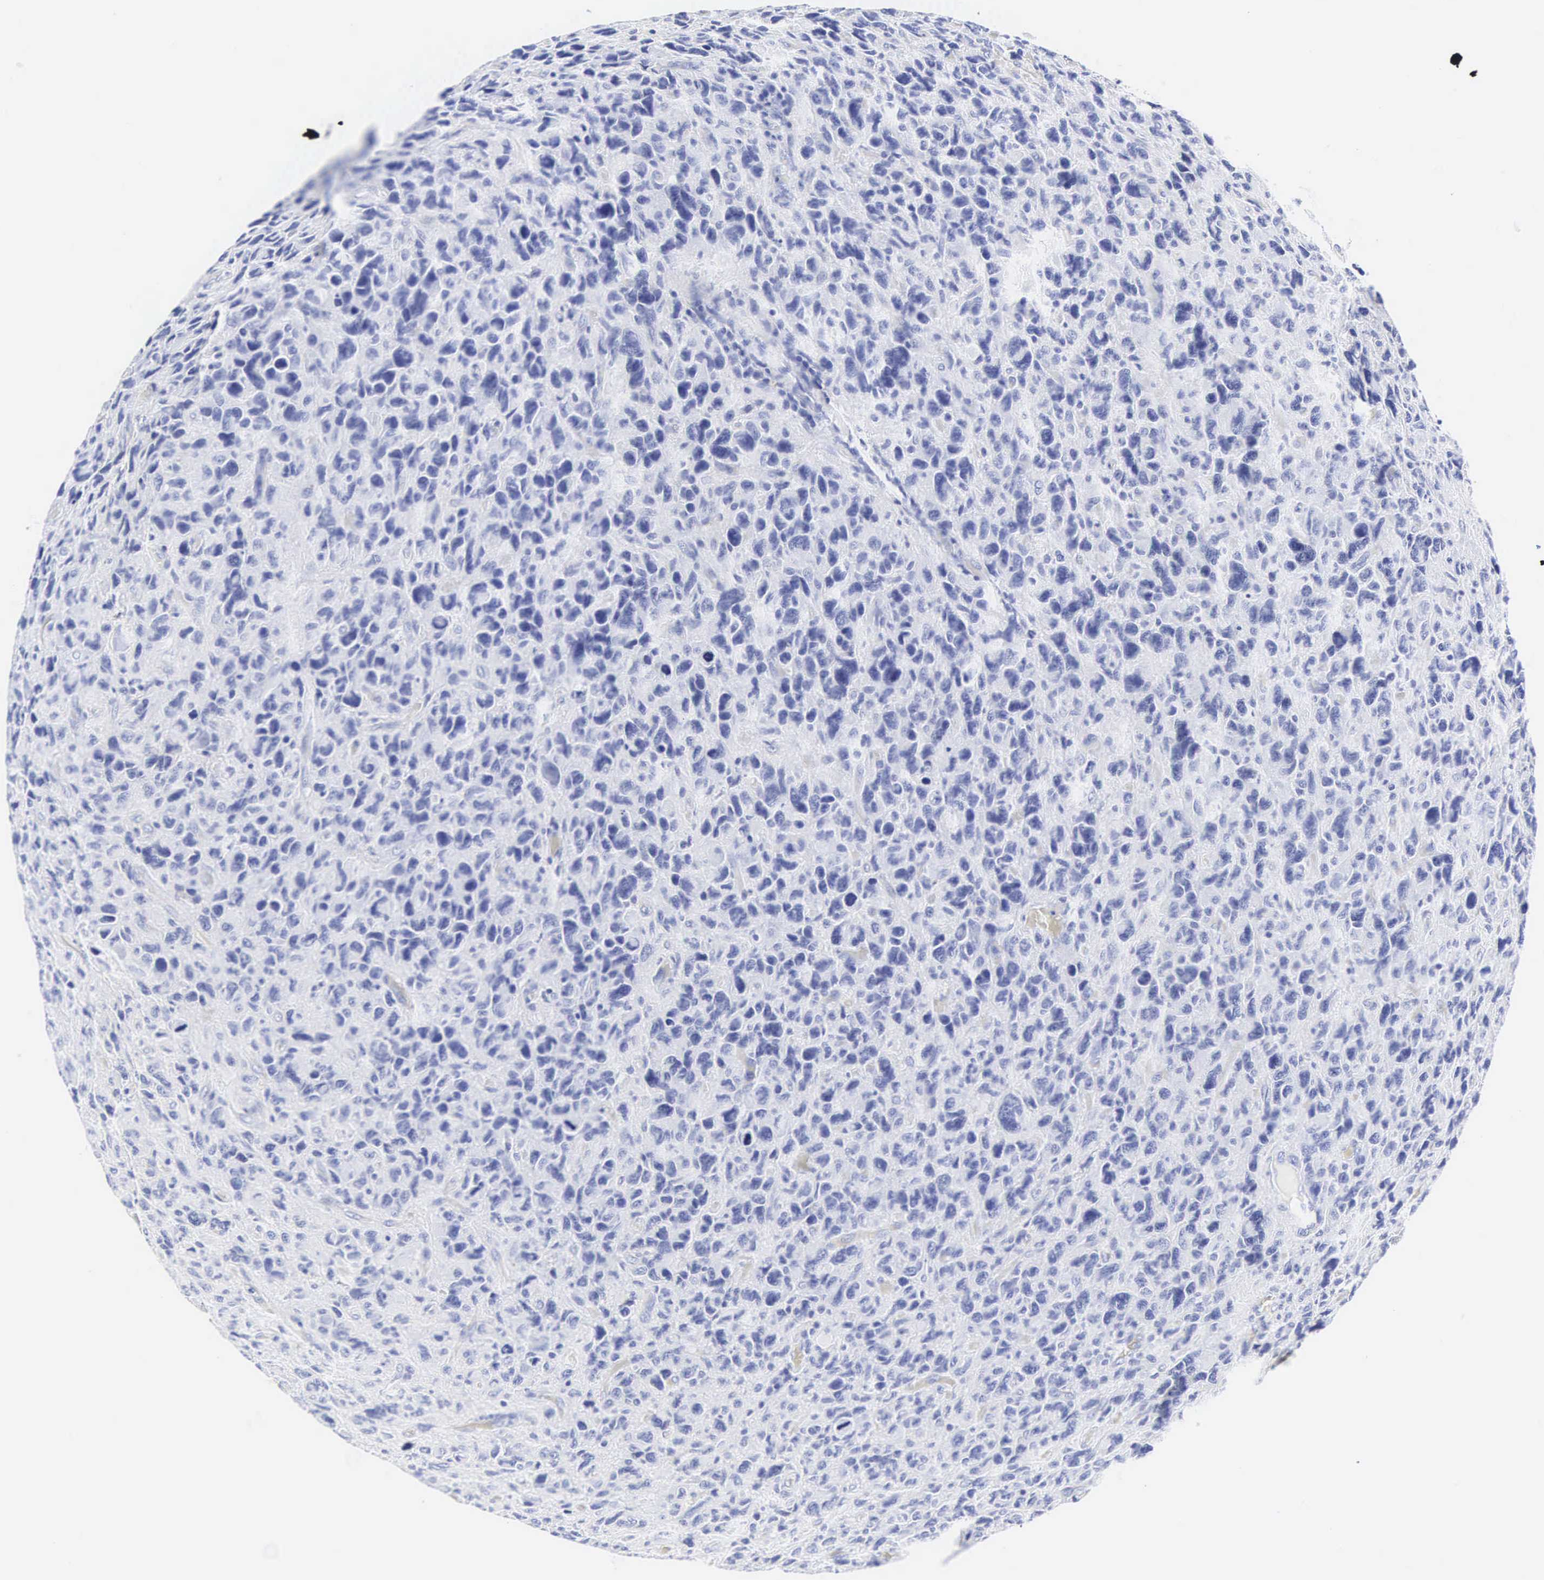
{"staining": {"intensity": "negative", "quantity": "none", "location": "none"}, "tissue": "glioma", "cell_type": "Tumor cells", "image_type": "cancer", "snomed": [{"axis": "morphology", "description": "Glioma, malignant, High grade"}, {"axis": "topography", "description": "Brain"}], "caption": "Glioma was stained to show a protein in brown. There is no significant positivity in tumor cells.", "gene": "INS", "patient": {"sex": "female", "age": 60}}